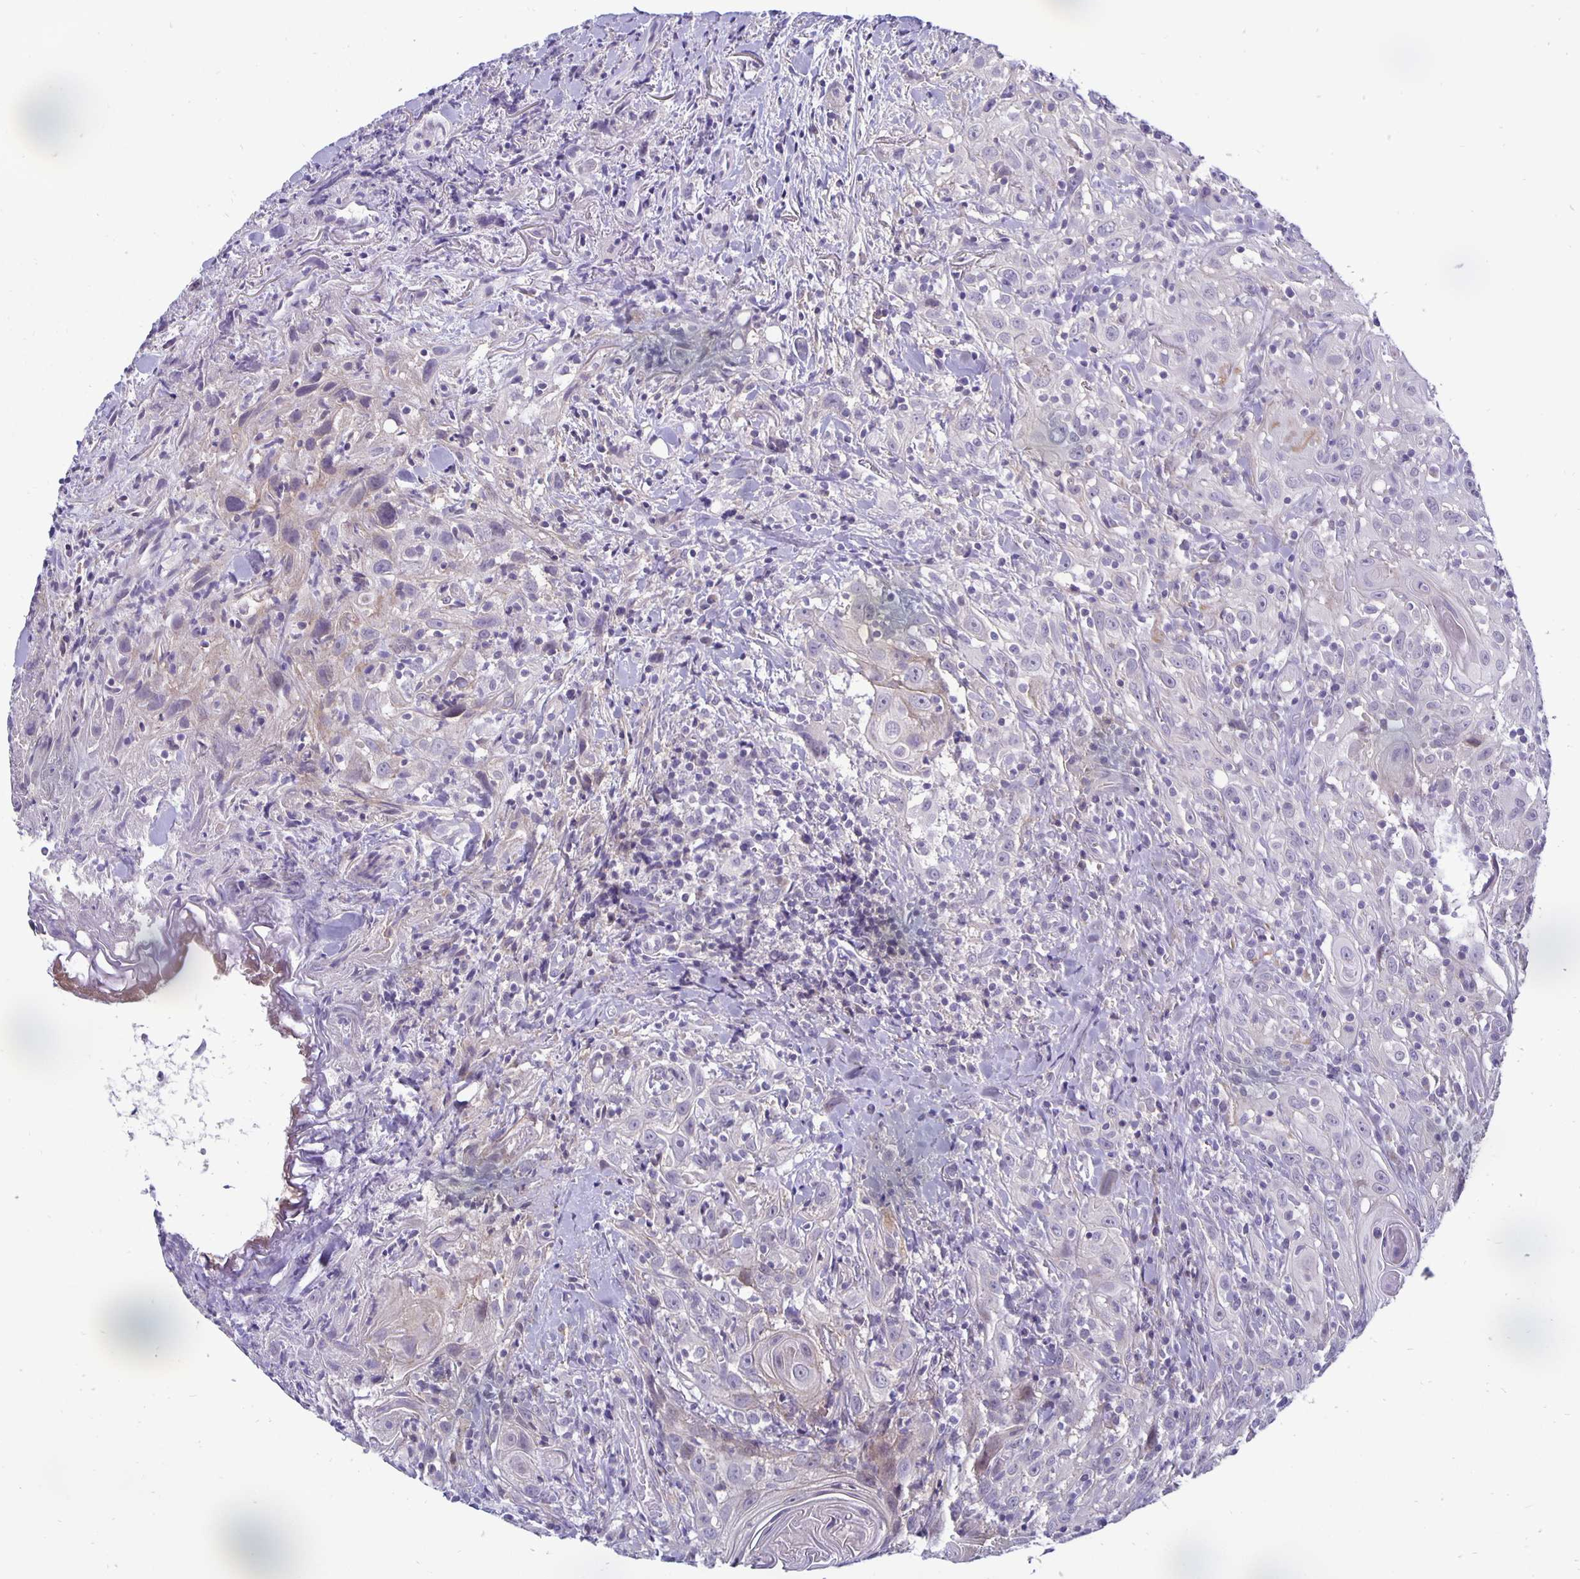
{"staining": {"intensity": "negative", "quantity": "none", "location": "none"}, "tissue": "head and neck cancer", "cell_type": "Tumor cells", "image_type": "cancer", "snomed": [{"axis": "morphology", "description": "Squamous cell carcinoma, NOS"}, {"axis": "topography", "description": "Head-Neck"}], "caption": "High power microscopy photomicrograph of an immunohistochemistry image of head and neck cancer (squamous cell carcinoma), revealing no significant positivity in tumor cells.", "gene": "ERBB2", "patient": {"sex": "female", "age": 95}}